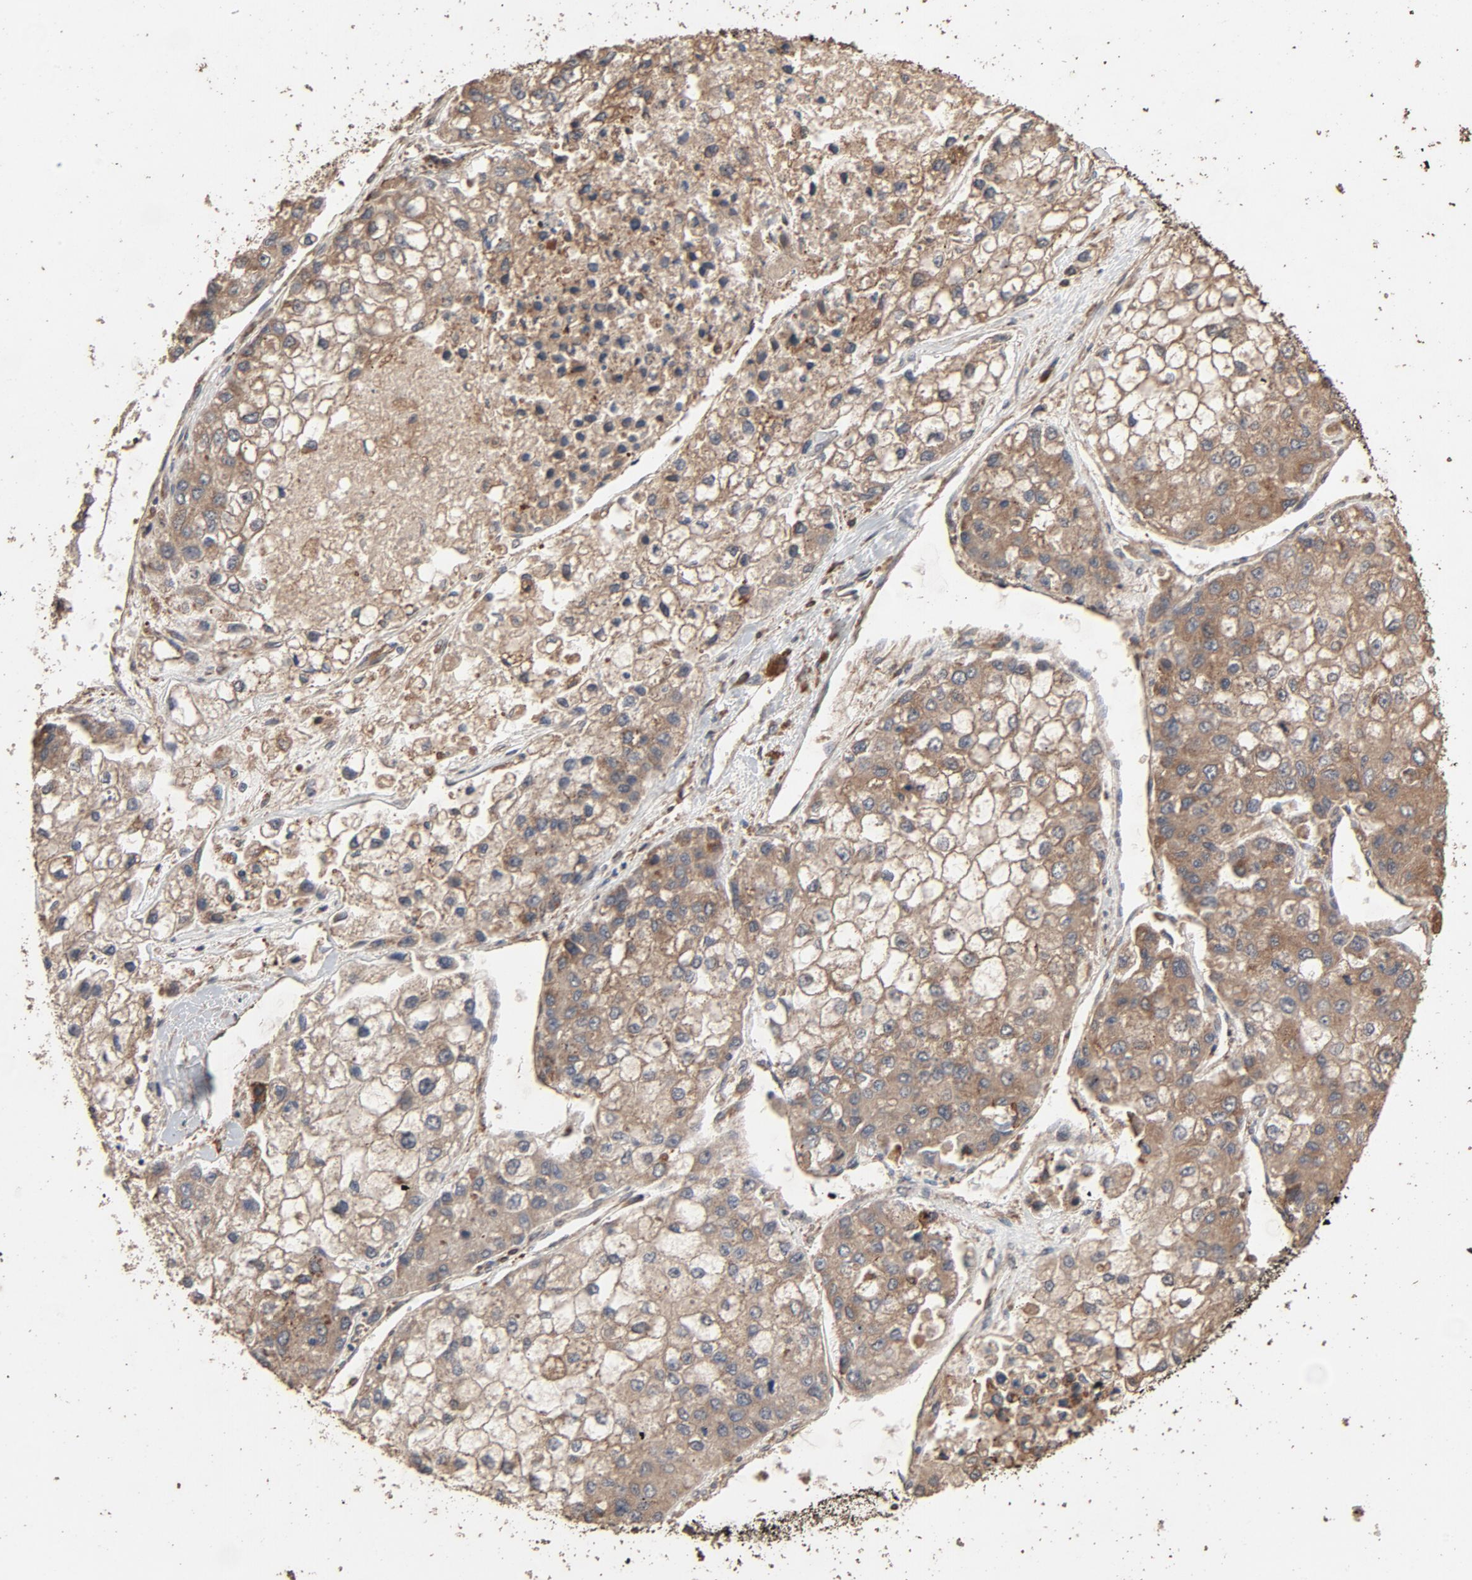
{"staining": {"intensity": "moderate", "quantity": "25%-75%", "location": "cytoplasmic/membranous"}, "tissue": "liver cancer", "cell_type": "Tumor cells", "image_type": "cancer", "snomed": [{"axis": "morphology", "description": "Carcinoma, Hepatocellular, NOS"}, {"axis": "topography", "description": "Liver"}], "caption": "Liver cancer stained for a protein reveals moderate cytoplasmic/membranous positivity in tumor cells.", "gene": "RPS6KA6", "patient": {"sex": "female", "age": 66}}